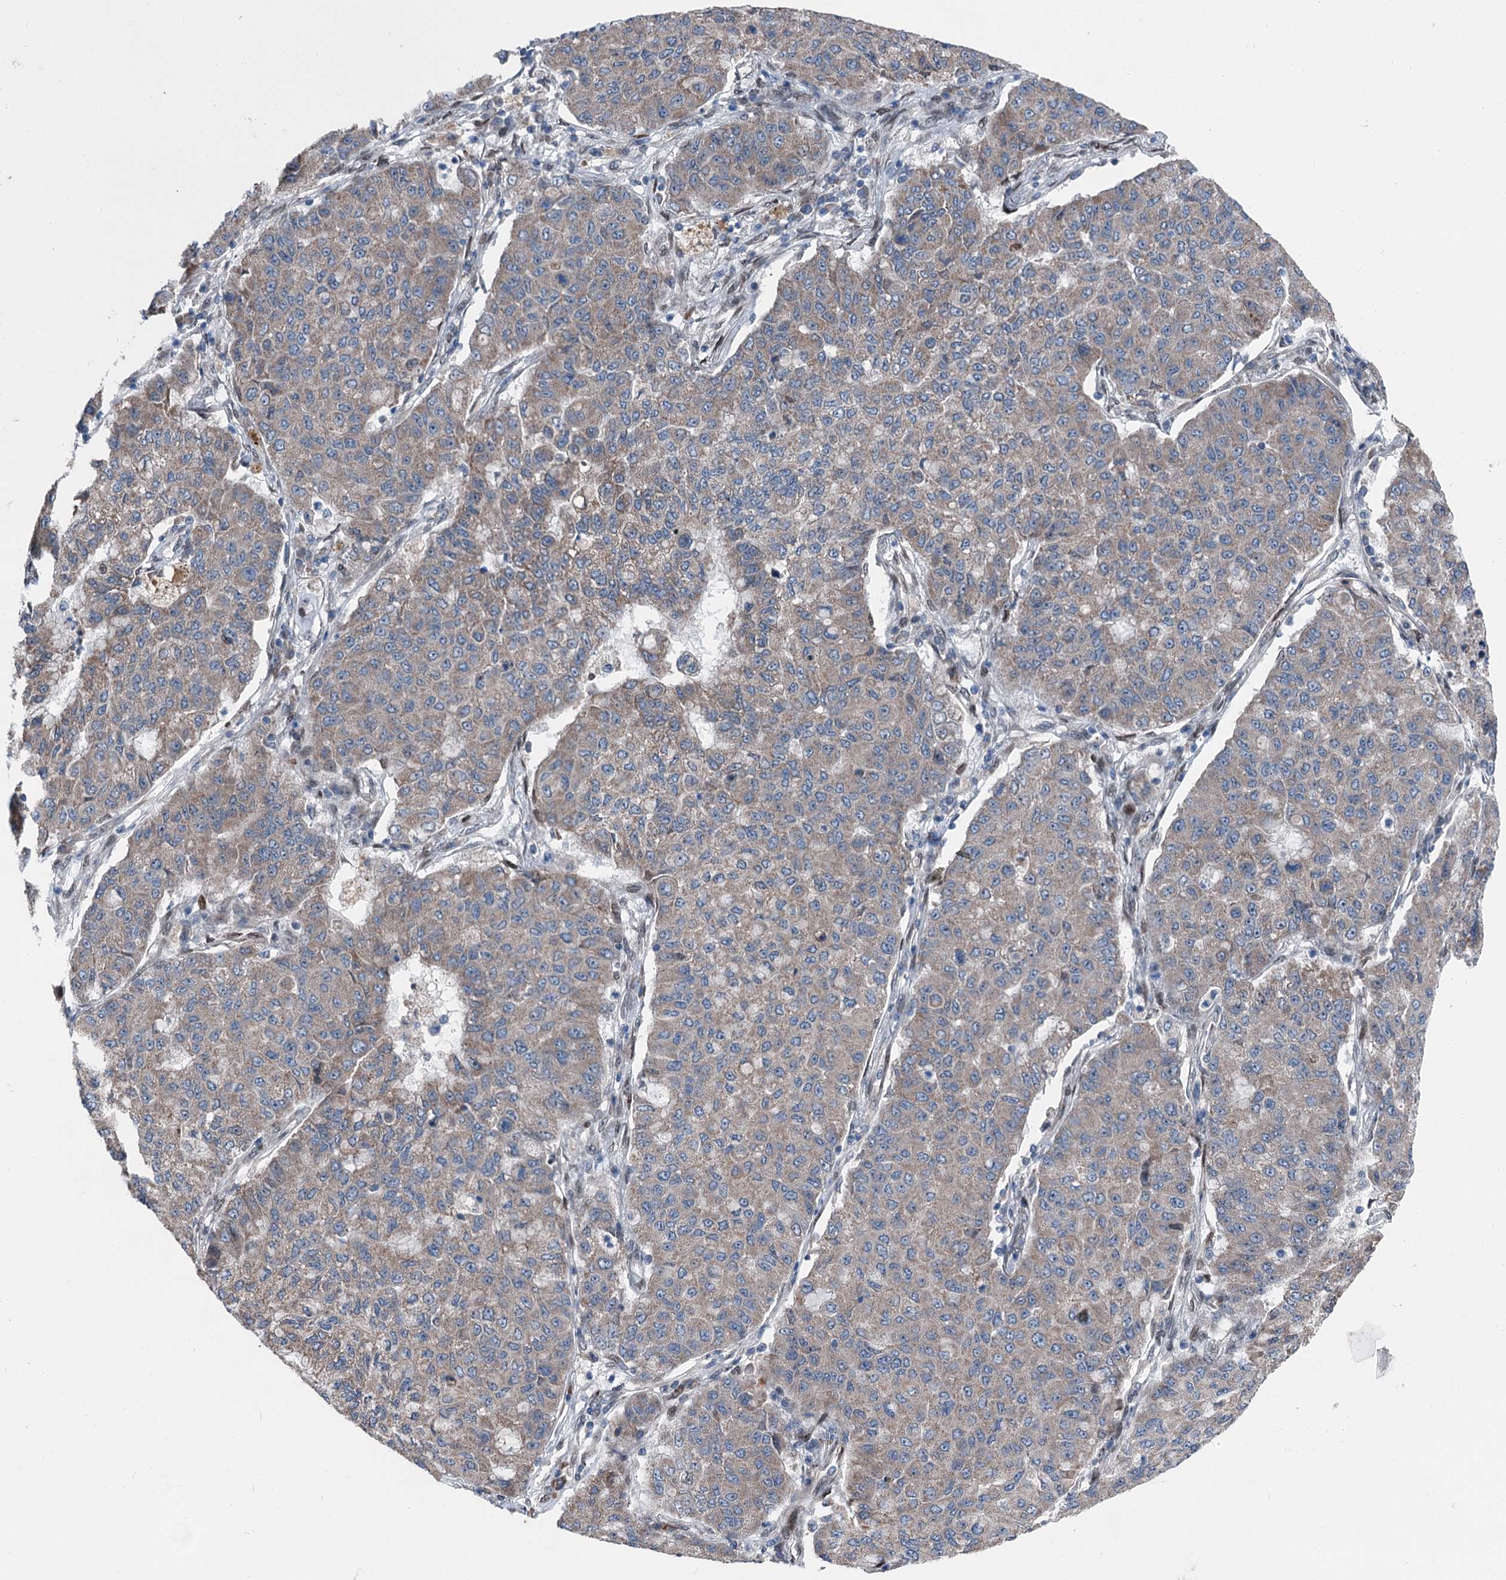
{"staining": {"intensity": "weak", "quantity": "25%-75%", "location": "cytoplasmic/membranous"}, "tissue": "lung cancer", "cell_type": "Tumor cells", "image_type": "cancer", "snomed": [{"axis": "morphology", "description": "Squamous cell carcinoma, NOS"}, {"axis": "topography", "description": "Lung"}], "caption": "High-magnification brightfield microscopy of squamous cell carcinoma (lung) stained with DAB (3,3'-diaminobenzidine) (brown) and counterstained with hematoxylin (blue). tumor cells exhibit weak cytoplasmic/membranous staining is identified in approximately25%-75% of cells.", "gene": "MRPL14", "patient": {"sex": "male", "age": 74}}